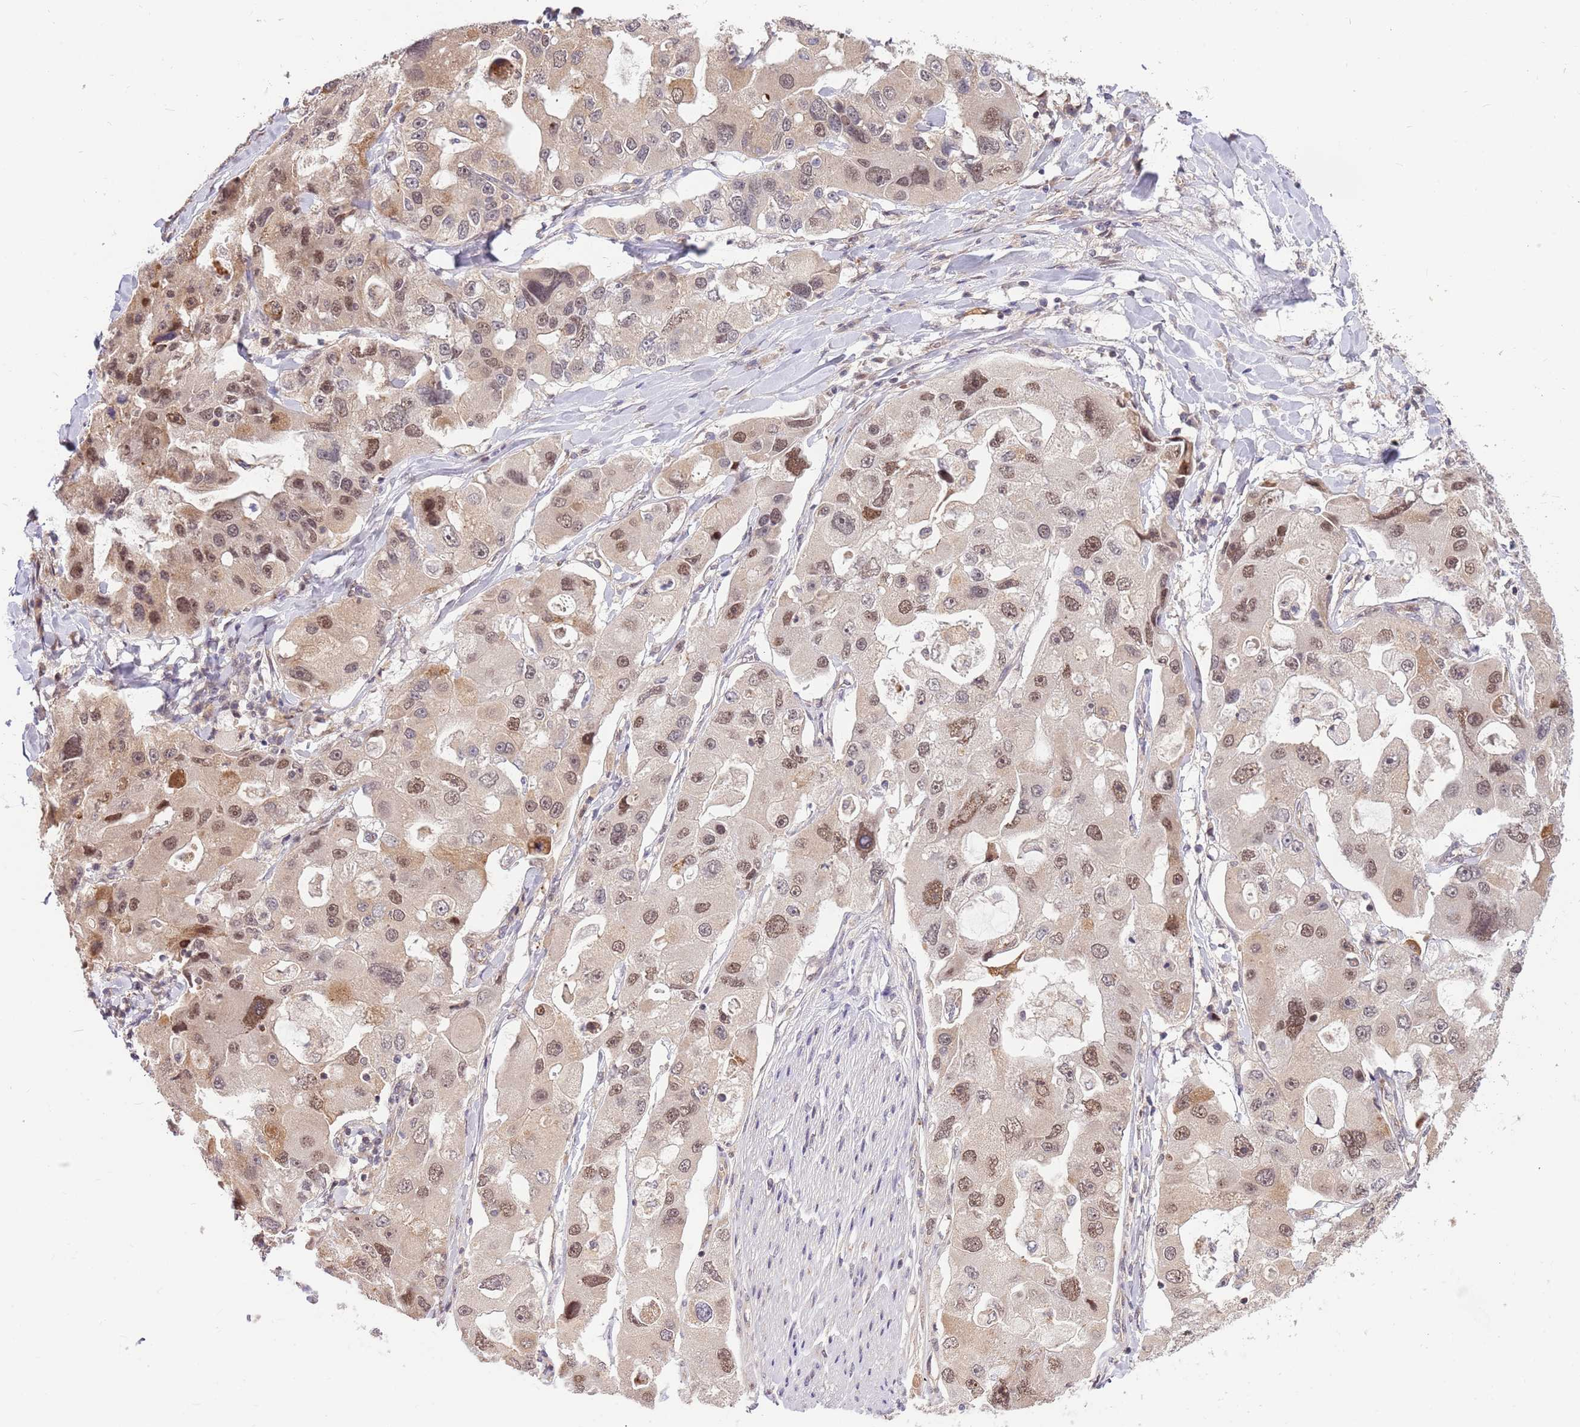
{"staining": {"intensity": "moderate", "quantity": "25%-75%", "location": "cytoplasmic/membranous,nuclear"}, "tissue": "lung cancer", "cell_type": "Tumor cells", "image_type": "cancer", "snomed": [{"axis": "morphology", "description": "Adenocarcinoma, NOS"}, {"axis": "topography", "description": "Lung"}], "caption": "Lung cancer stained with immunohistochemistry (IHC) exhibits moderate cytoplasmic/membranous and nuclear staining in approximately 25%-75% of tumor cells.", "gene": "HAUS3", "patient": {"sex": "female", "age": 54}}